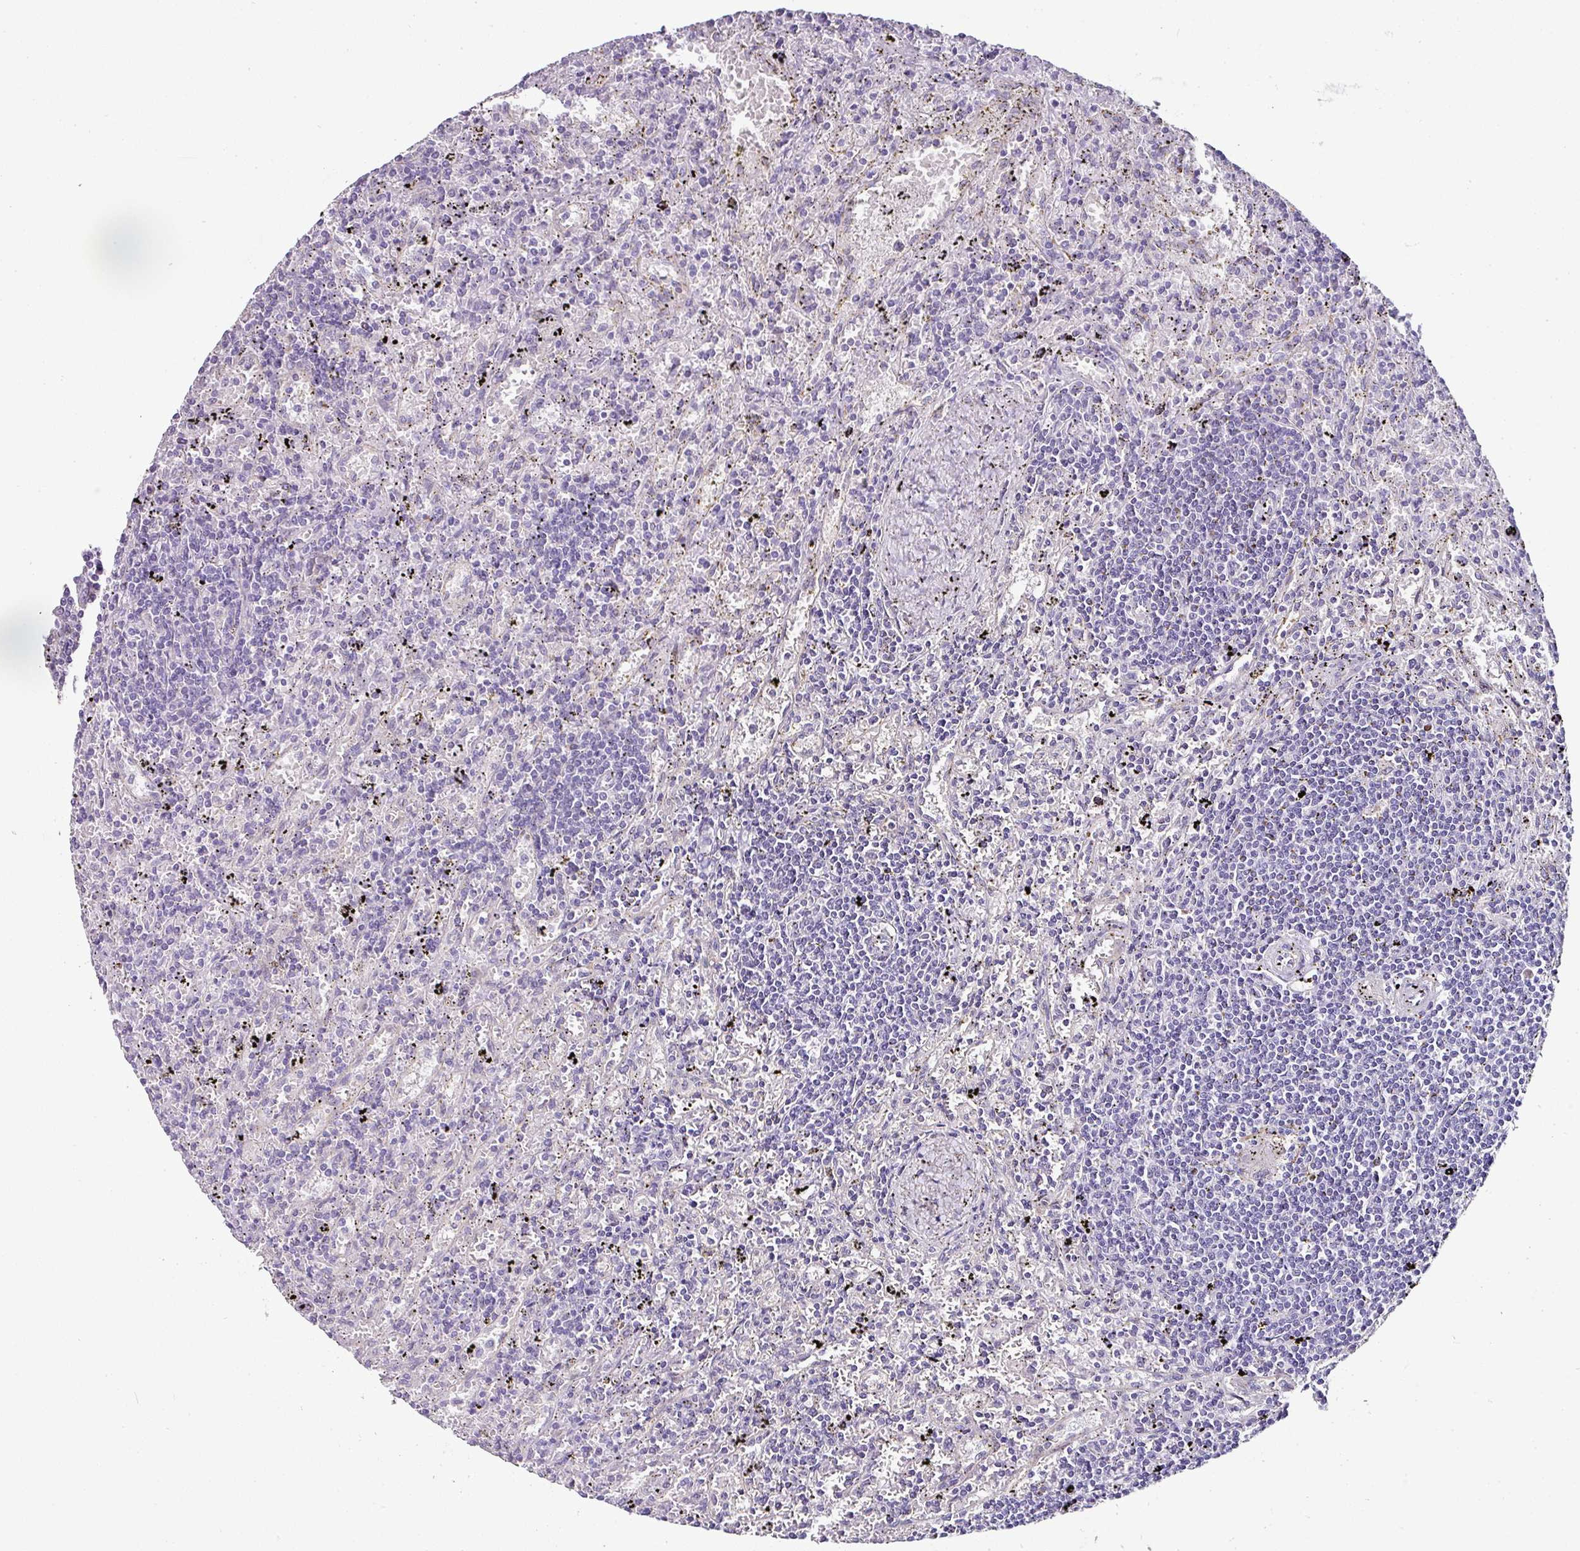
{"staining": {"intensity": "negative", "quantity": "none", "location": "none"}, "tissue": "lymphoma", "cell_type": "Tumor cells", "image_type": "cancer", "snomed": [{"axis": "morphology", "description": "Malignant lymphoma, non-Hodgkin's type, Low grade"}, {"axis": "topography", "description": "Spleen"}], "caption": "An immunohistochemistry (IHC) photomicrograph of low-grade malignant lymphoma, non-Hodgkin's type is shown. There is no staining in tumor cells of low-grade malignant lymphoma, non-Hodgkin's type.", "gene": "FGF17", "patient": {"sex": "male", "age": 76}}